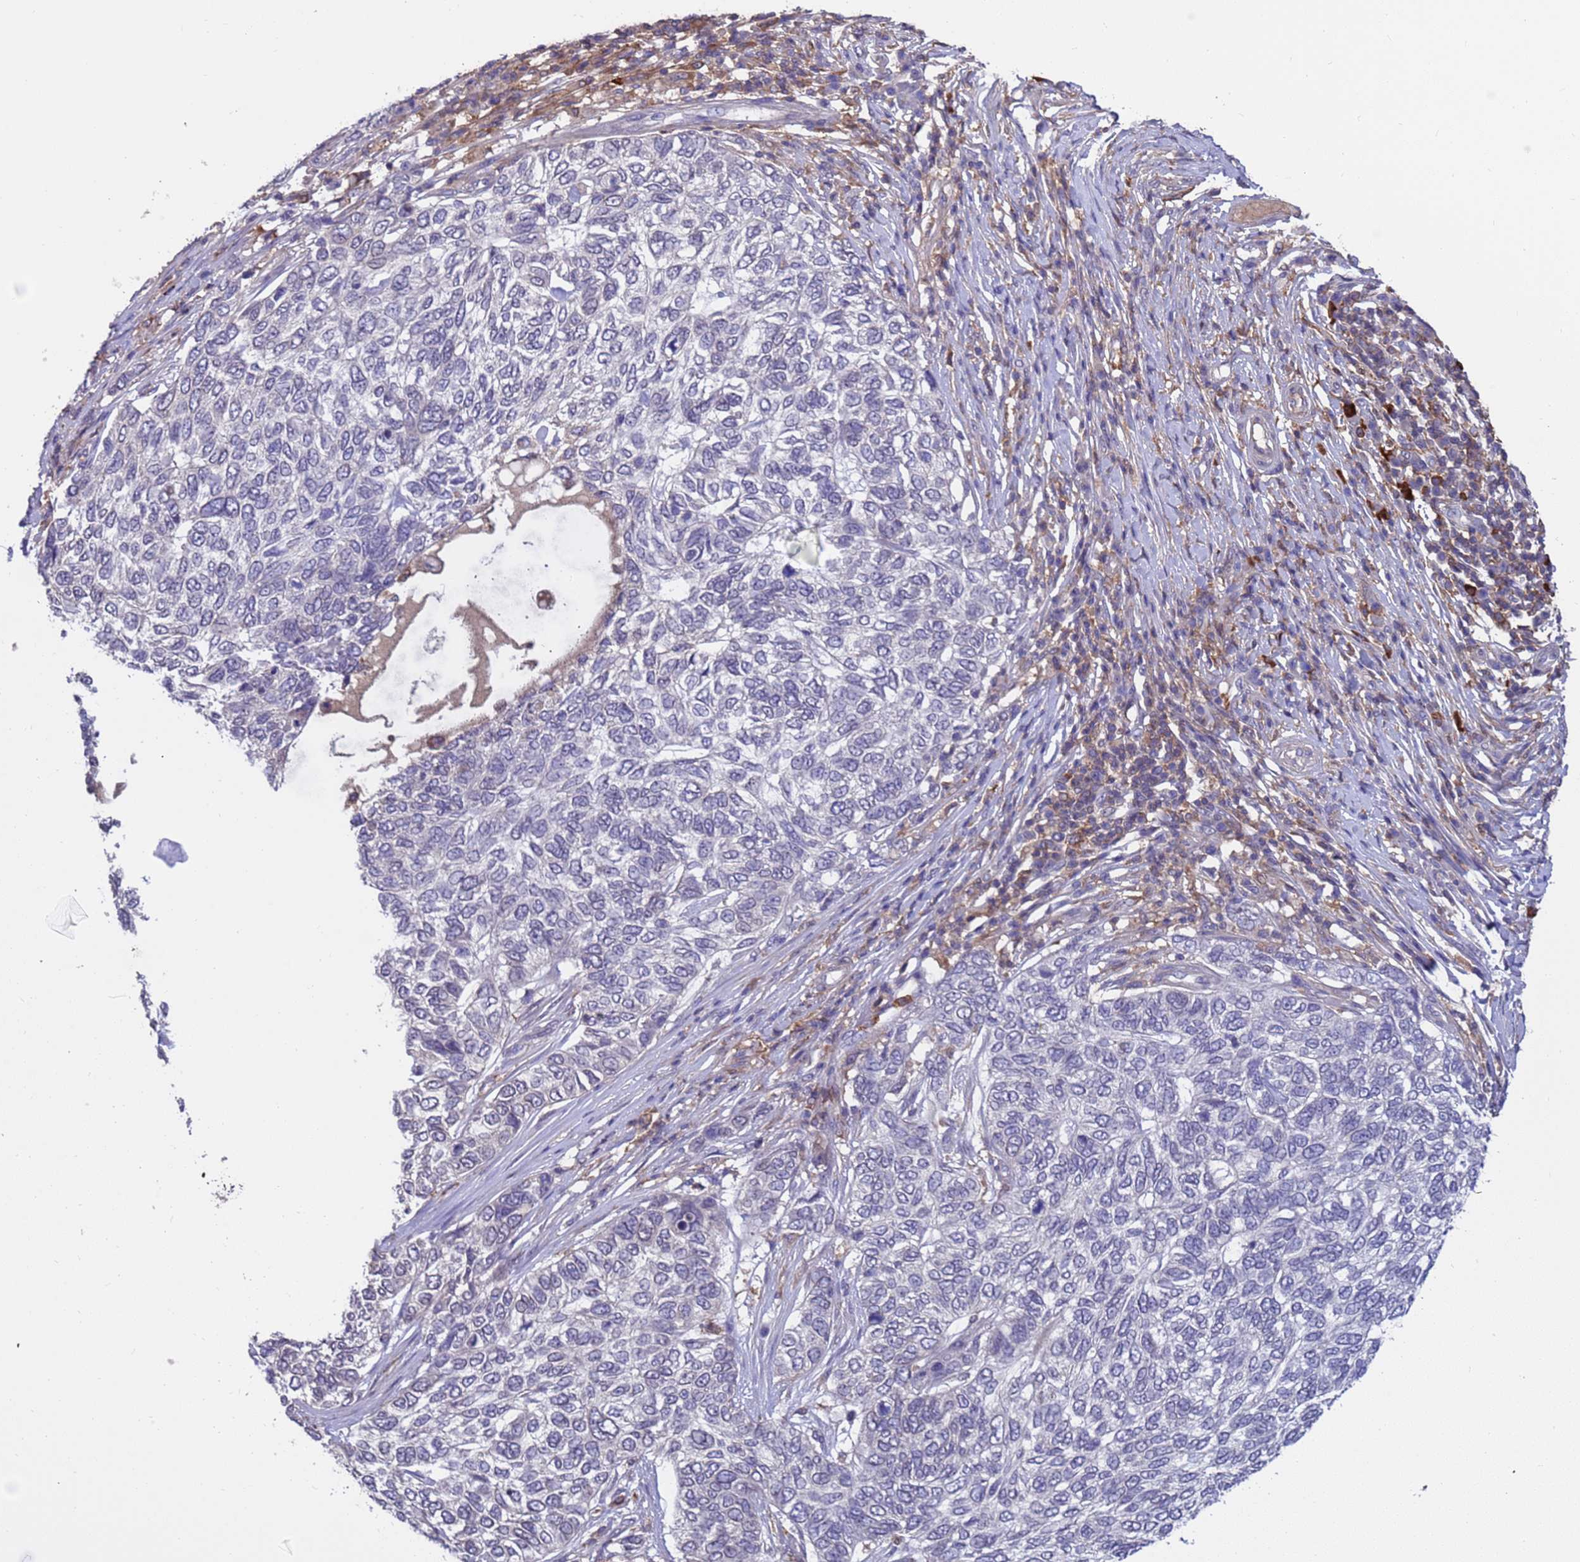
{"staining": {"intensity": "negative", "quantity": "none", "location": "none"}, "tissue": "skin cancer", "cell_type": "Tumor cells", "image_type": "cancer", "snomed": [{"axis": "morphology", "description": "Basal cell carcinoma"}, {"axis": "topography", "description": "Skin"}], "caption": "Tumor cells show no significant protein staining in skin cancer (basal cell carcinoma).", "gene": "AMPD3", "patient": {"sex": "female", "age": 65}}